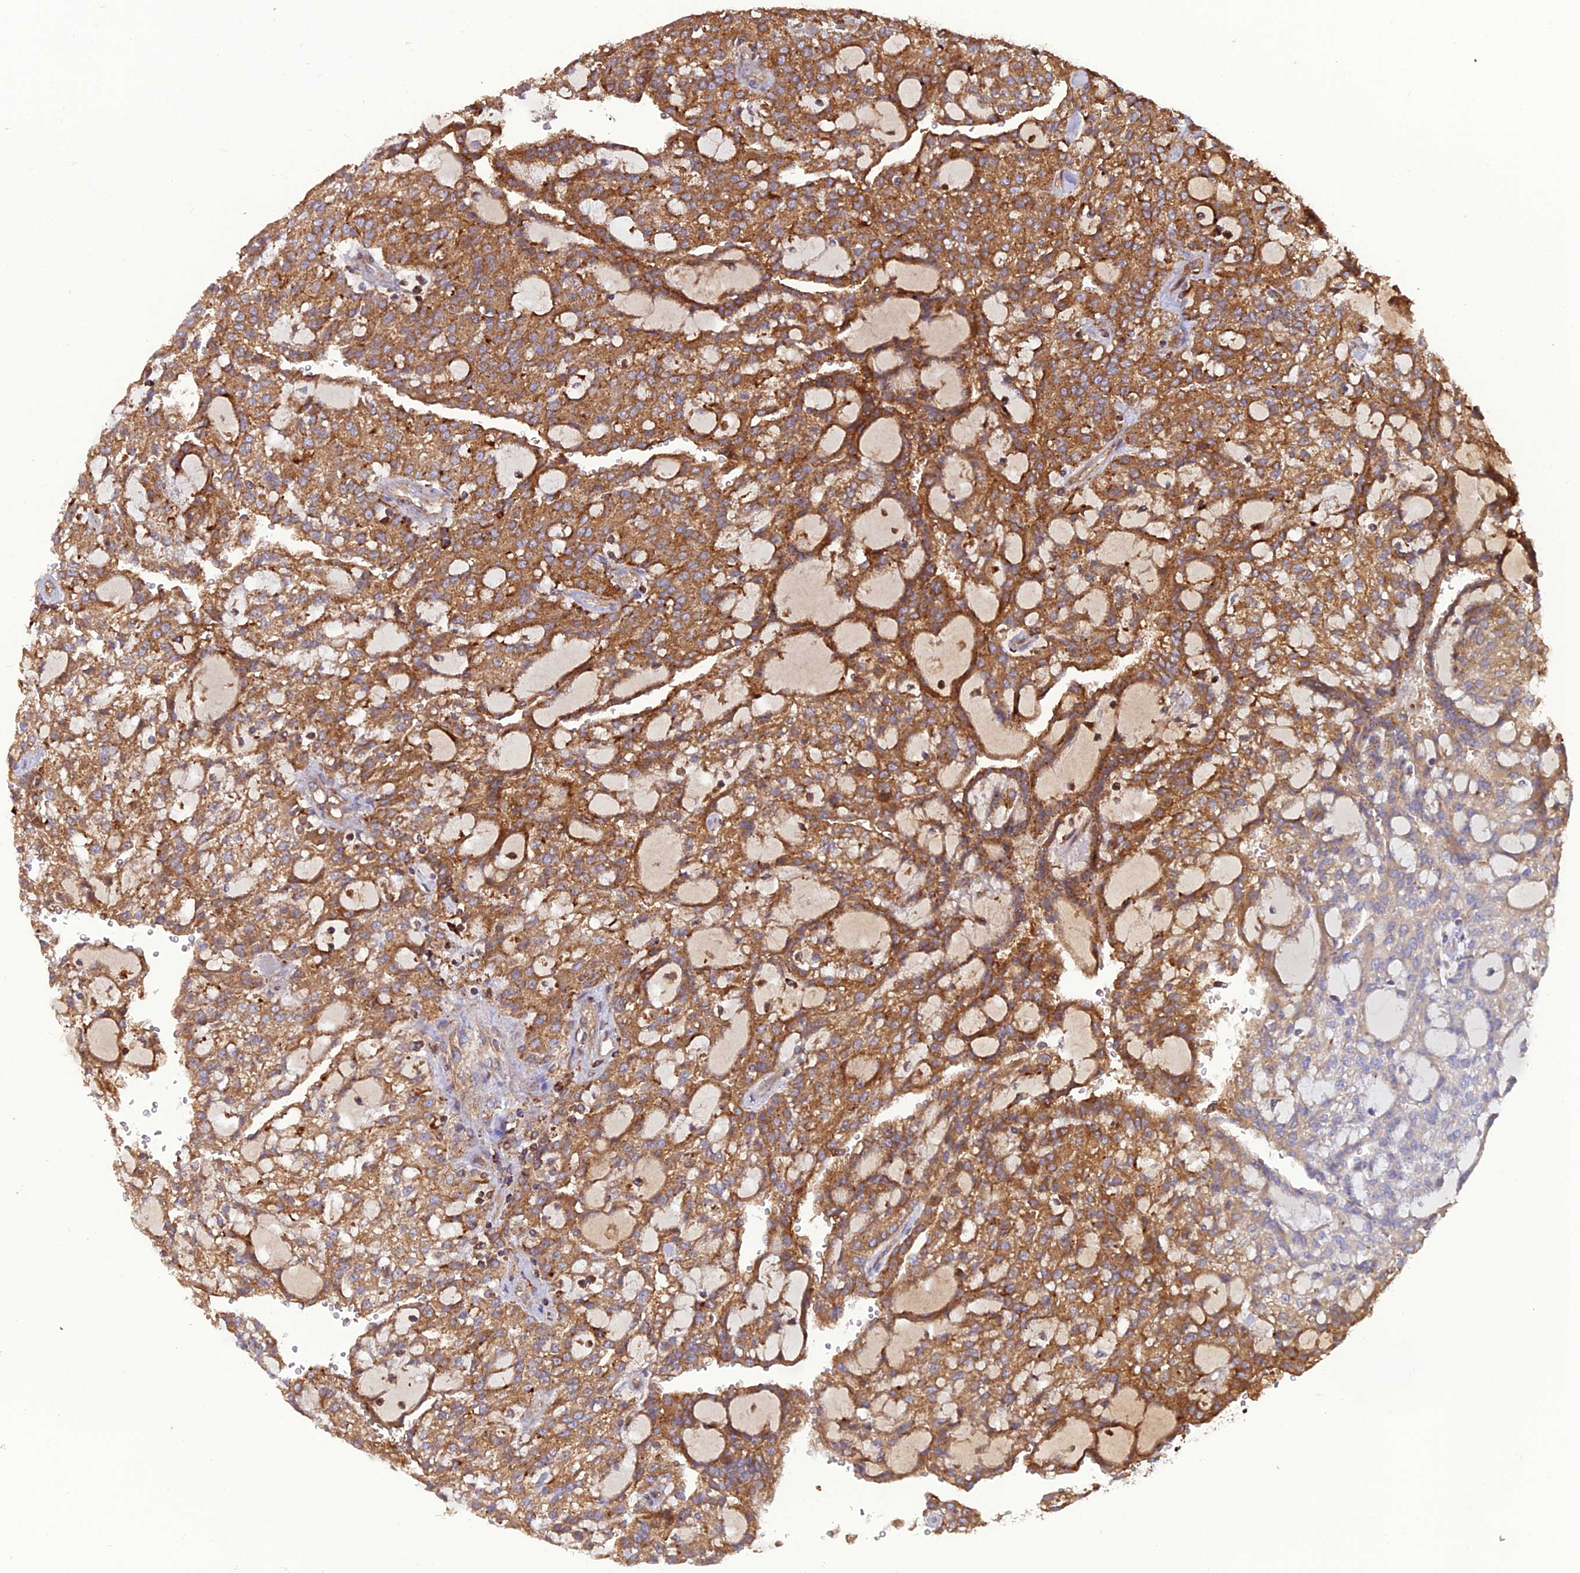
{"staining": {"intensity": "moderate", "quantity": ">75%", "location": "cytoplasmic/membranous"}, "tissue": "renal cancer", "cell_type": "Tumor cells", "image_type": "cancer", "snomed": [{"axis": "morphology", "description": "Adenocarcinoma, NOS"}, {"axis": "topography", "description": "Kidney"}], "caption": "Protein positivity by IHC demonstrates moderate cytoplasmic/membranous positivity in about >75% of tumor cells in renal cancer (adenocarcinoma).", "gene": "LNPEP", "patient": {"sex": "male", "age": 63}}